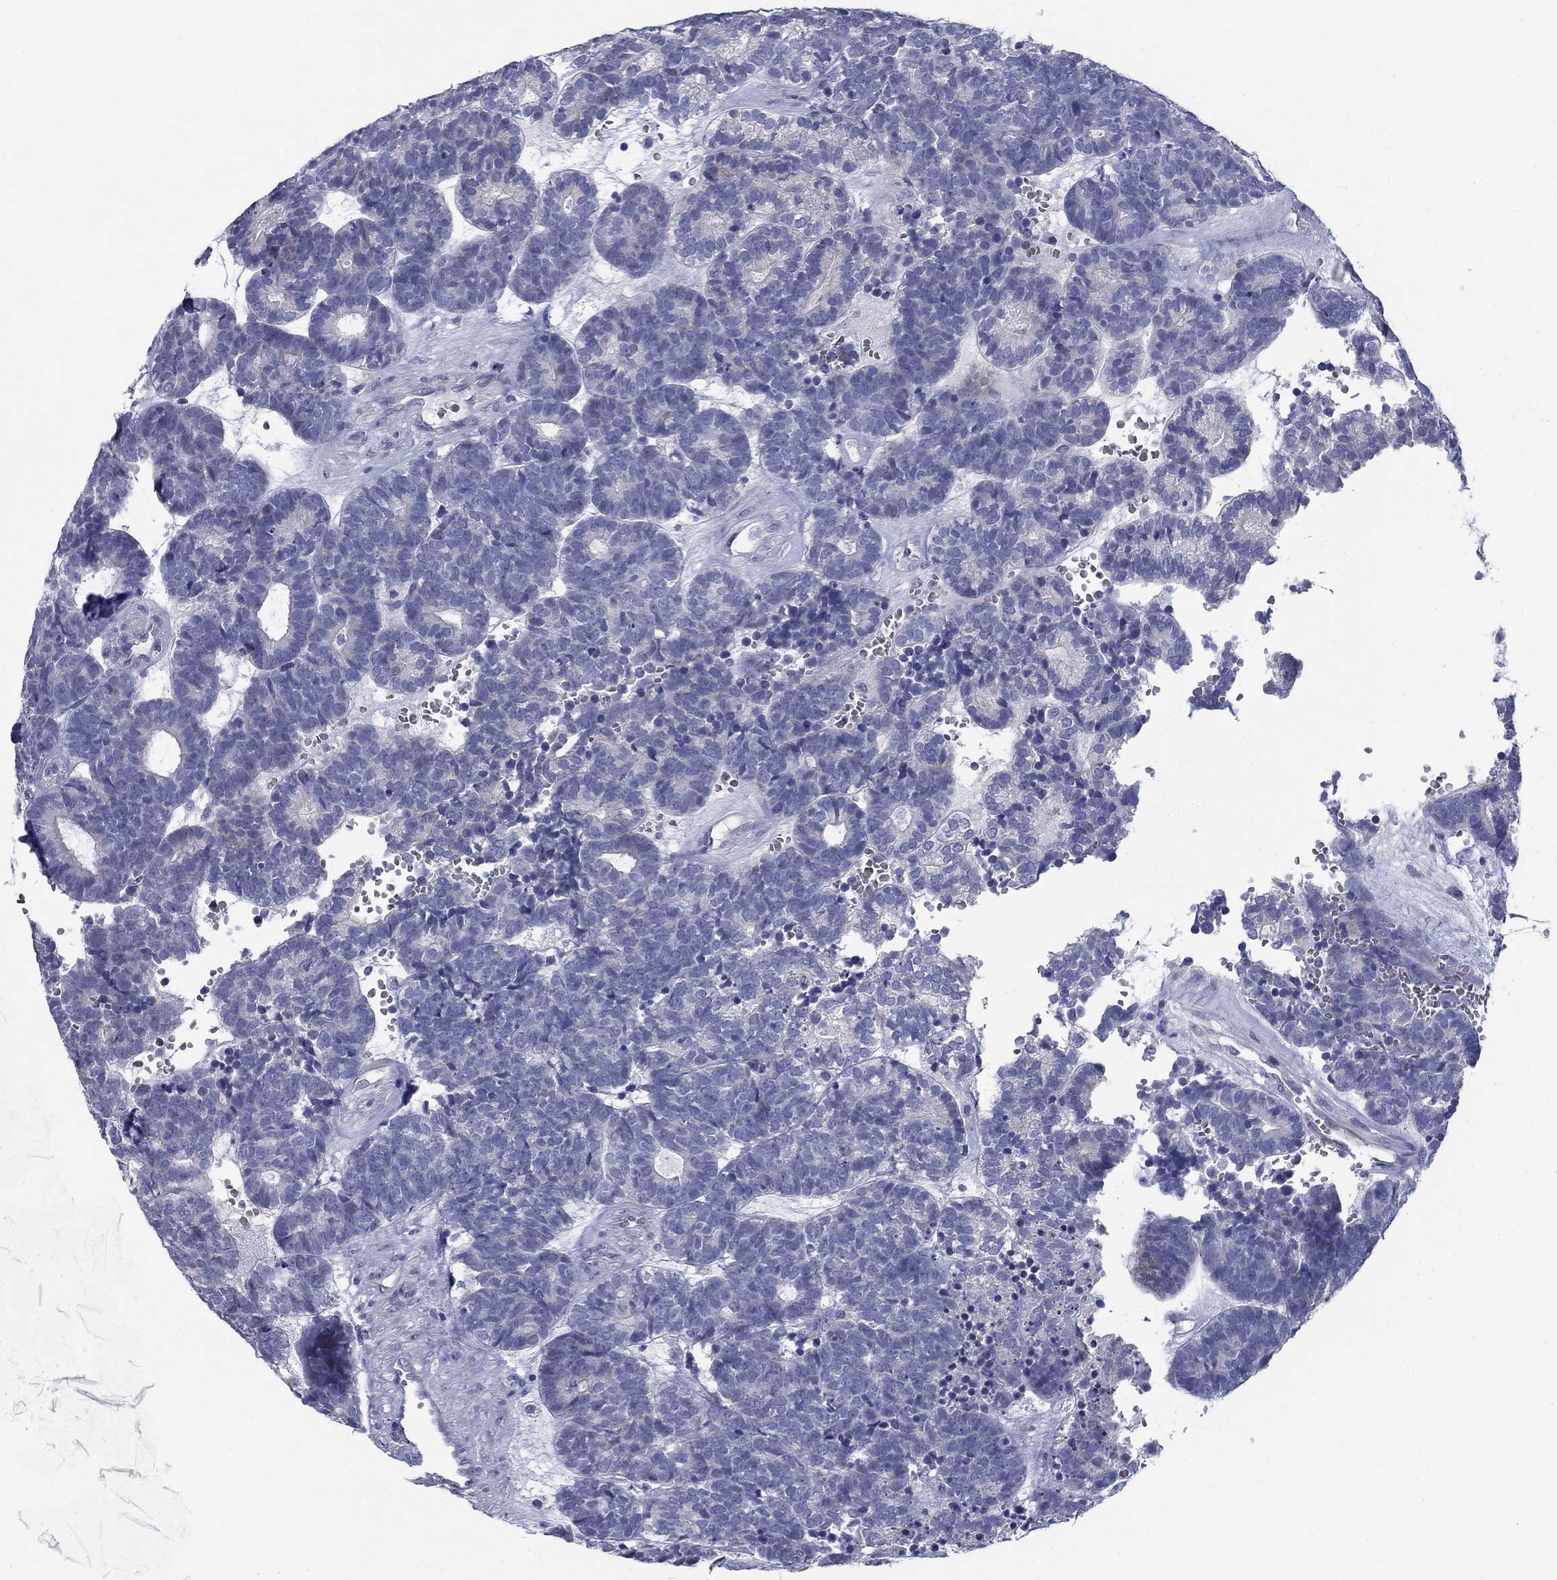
{"staining": {"intensity": "negative", "quantity": "none", "location": "none"}, "tissue": "head and neck cancer", "cell_type": "Tumor cells", "image_type": "cancer", "snomed": [{"axis": "morphology", "description": "Adenocarcinoma, NOS"}, {"axis": "topography", "description": "Head-Neck"}], "caption": "Head and neck adenocarcinoma stained for a protein using immunohistochemistry displays no staining tumor cells.", "gene": "DNER", "patient": {"sex": "female", "age": 81}}